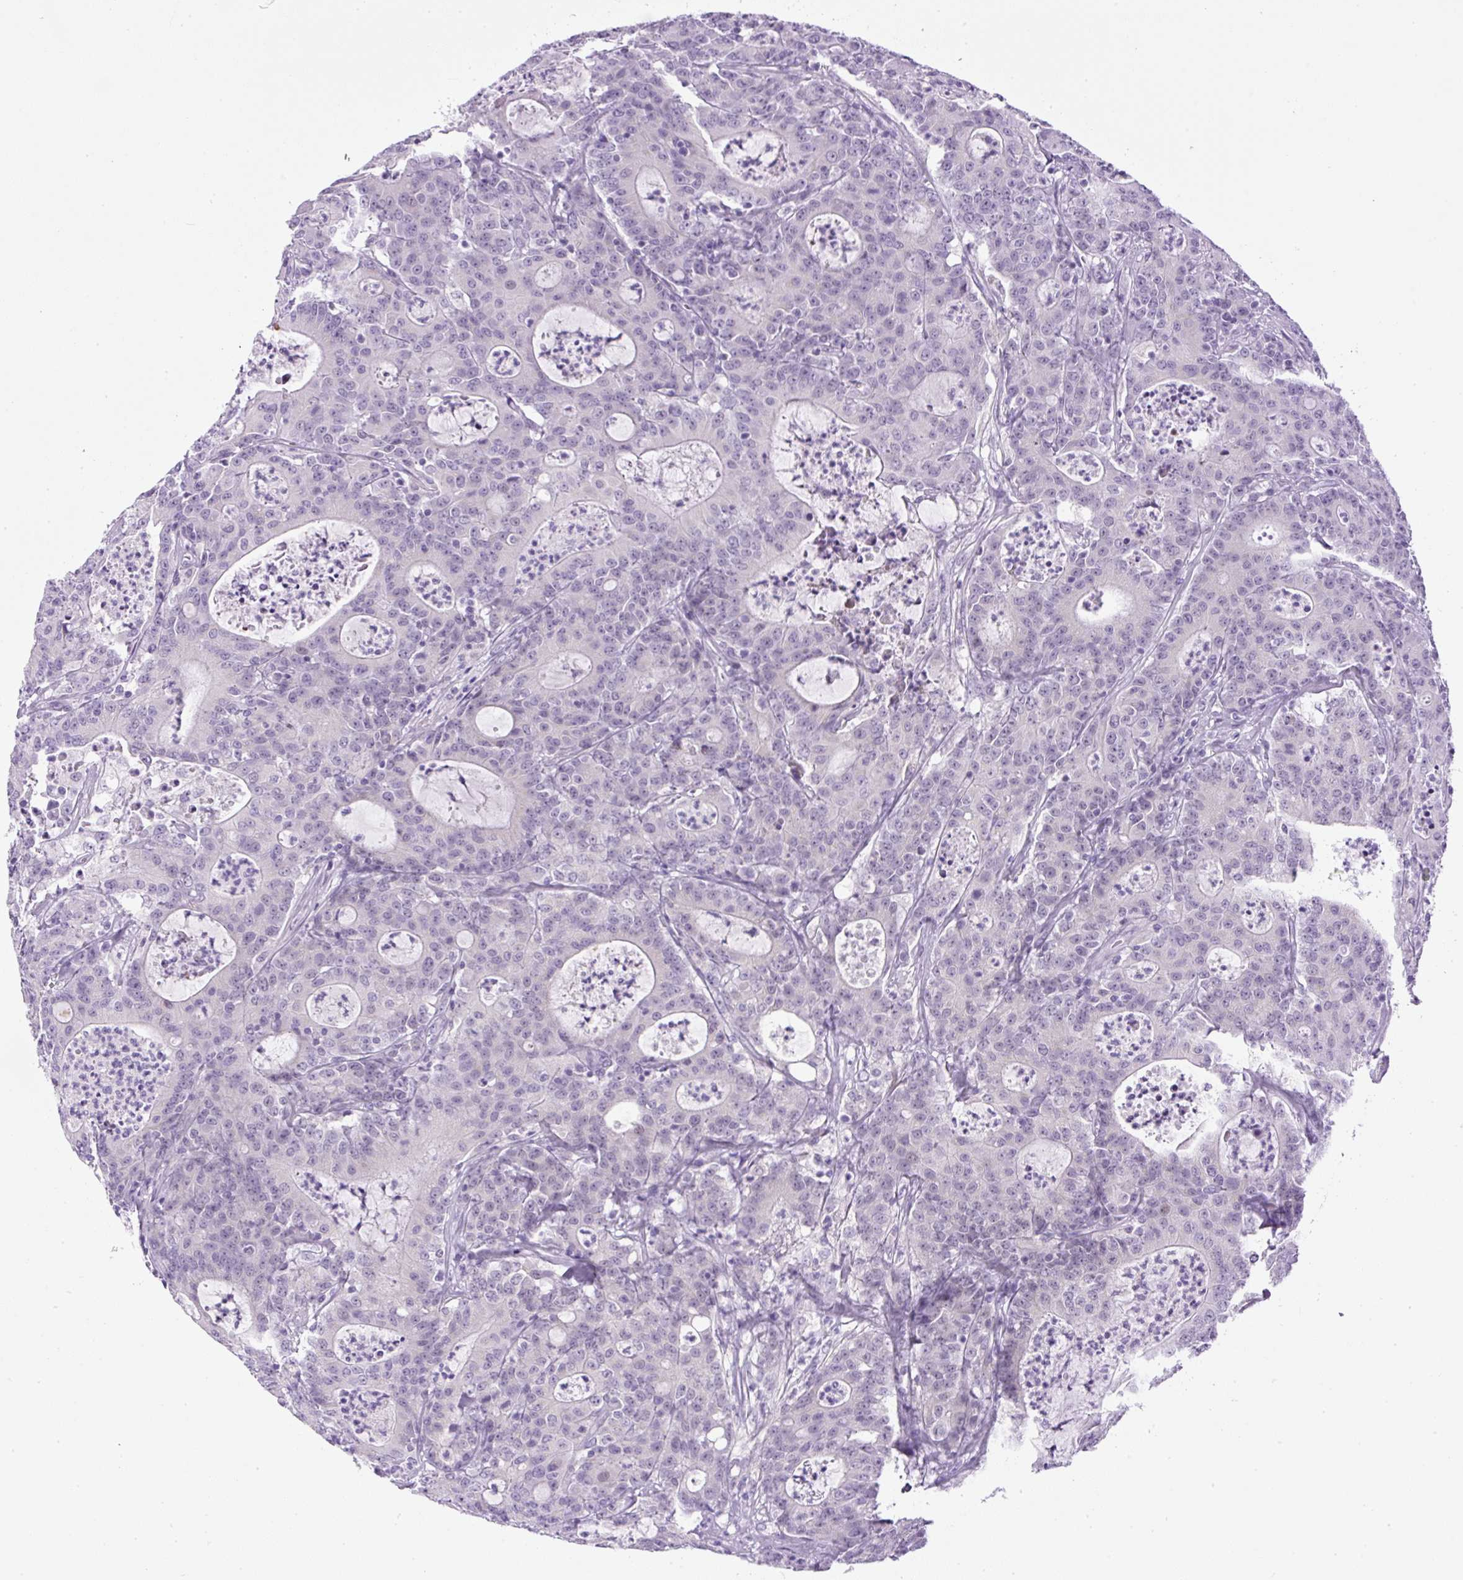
{"staining": {"intensity": "negative", "quantity": "none", "location": "none"}, "tissue": "colorectal cancer", "cell_type": "Tumor cells", "image_type": "cancer", "snomed": [{"axis": "morphology", "description": "Adenocarcinoma, NOS"}, {"axis": "topography", "description": "Colon"}], "caption": "An IHC micrograph of colorectal adenocarcinoma is shown. There is no staining in tumor cells of colorectal adenocarcinoma.", "gene": "RHBDD2", "patient": {"sex": "male", "age": 83}}